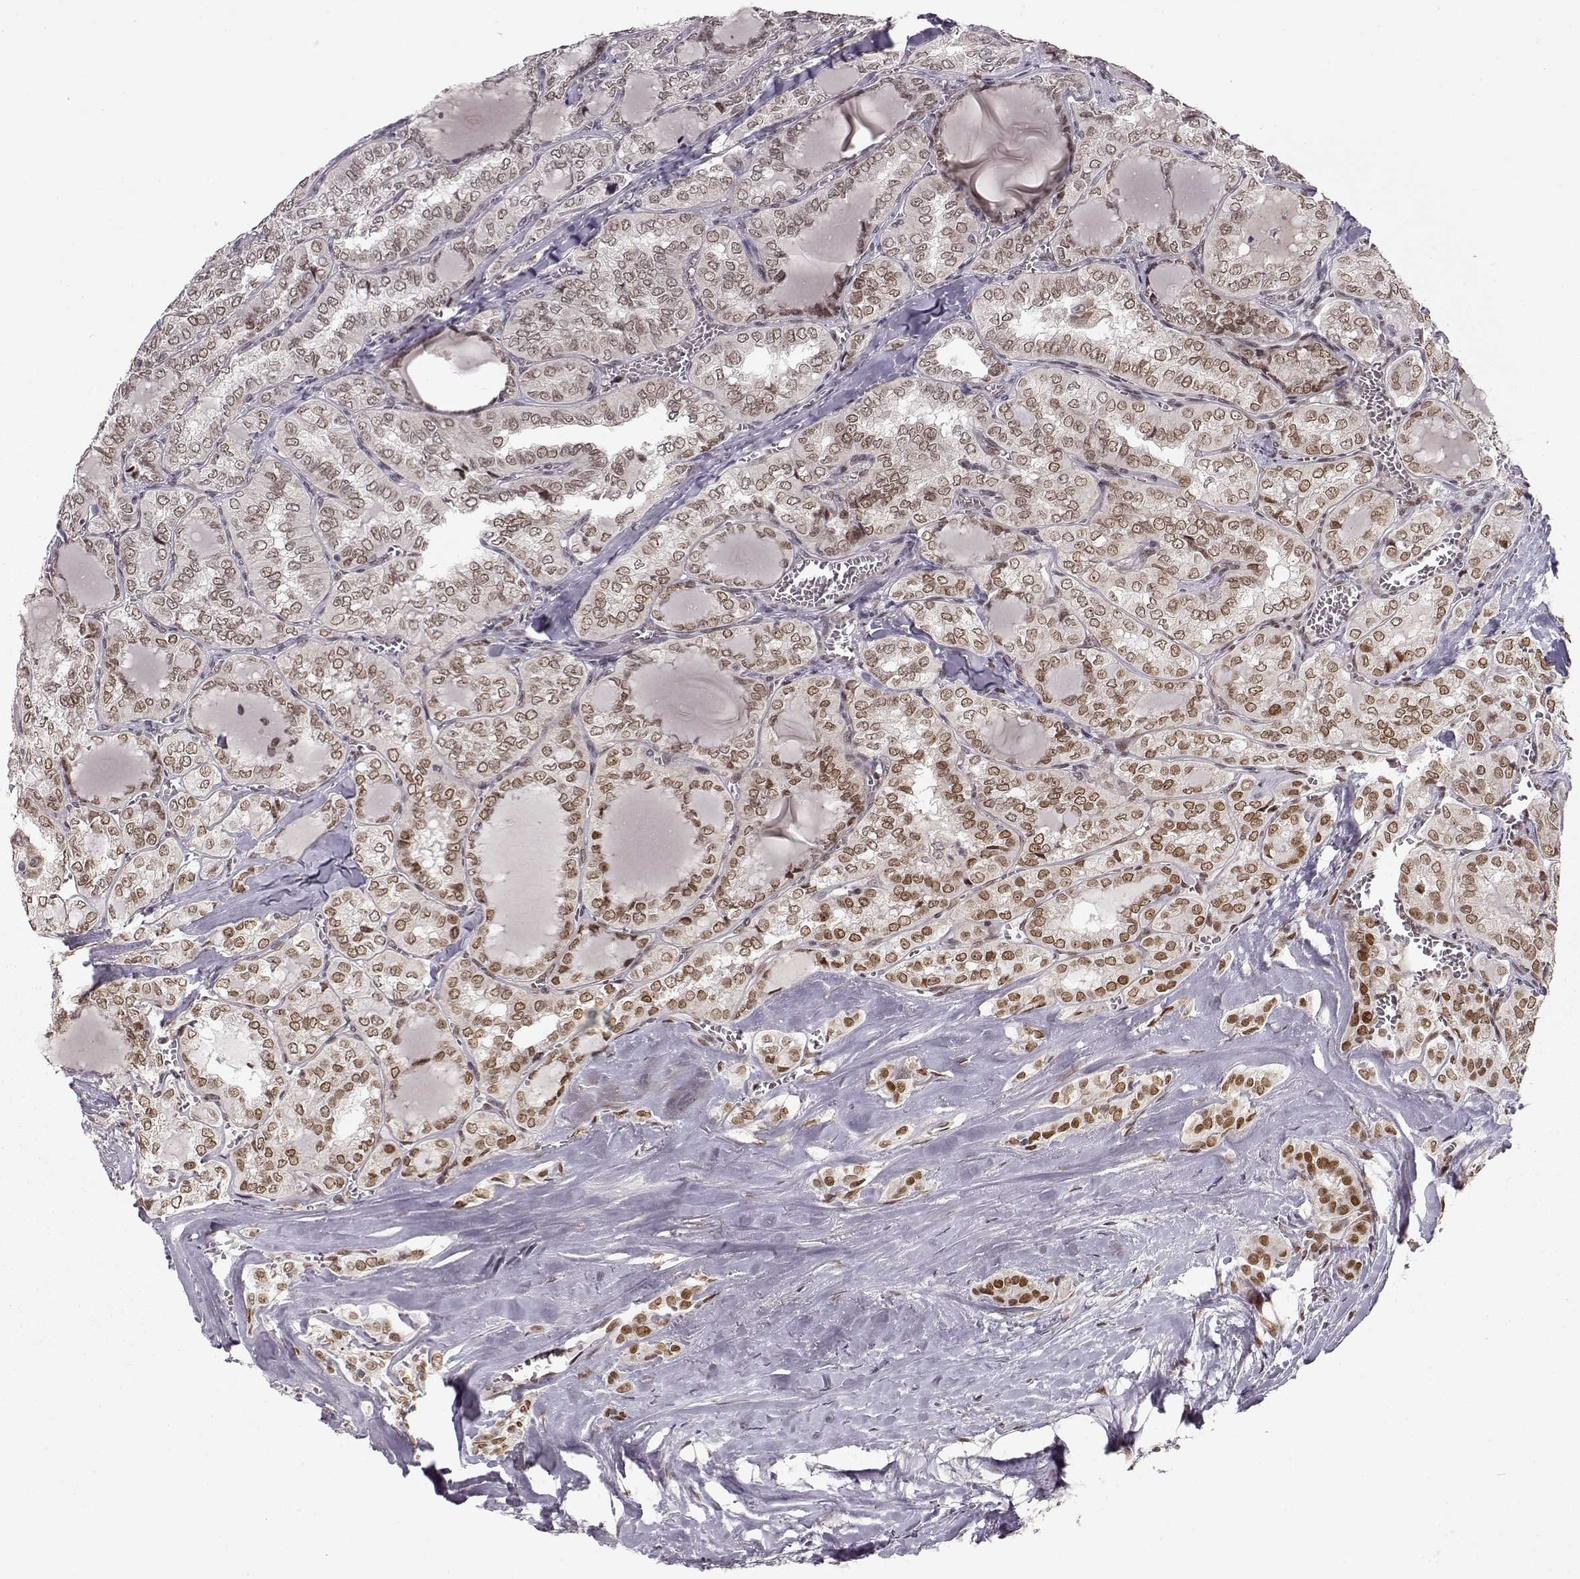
{"staining": {"intensity": "moderate", "quantity": ">75%", "location": "nuclear"}, "tissue": "thyroid cancer", "cell_type": "Tumor cells", "image_type": "cancer", "snomed": [{"axis": "morphology", "description": "Papillary adenocarcinoma, NOS"}, {"axis": "topography", "description": "Thyroid gland"}], "caption": "IHC of human papillary adenocarcinoma (thyroid) reveals medium levels of moderate nuclear expression in approximately >75% of tumor cells. (Brightfield microscopy of DAB IHC at high magnification).", "gene": "RAI1", "patient": {"sex": "female", "age": 41}}